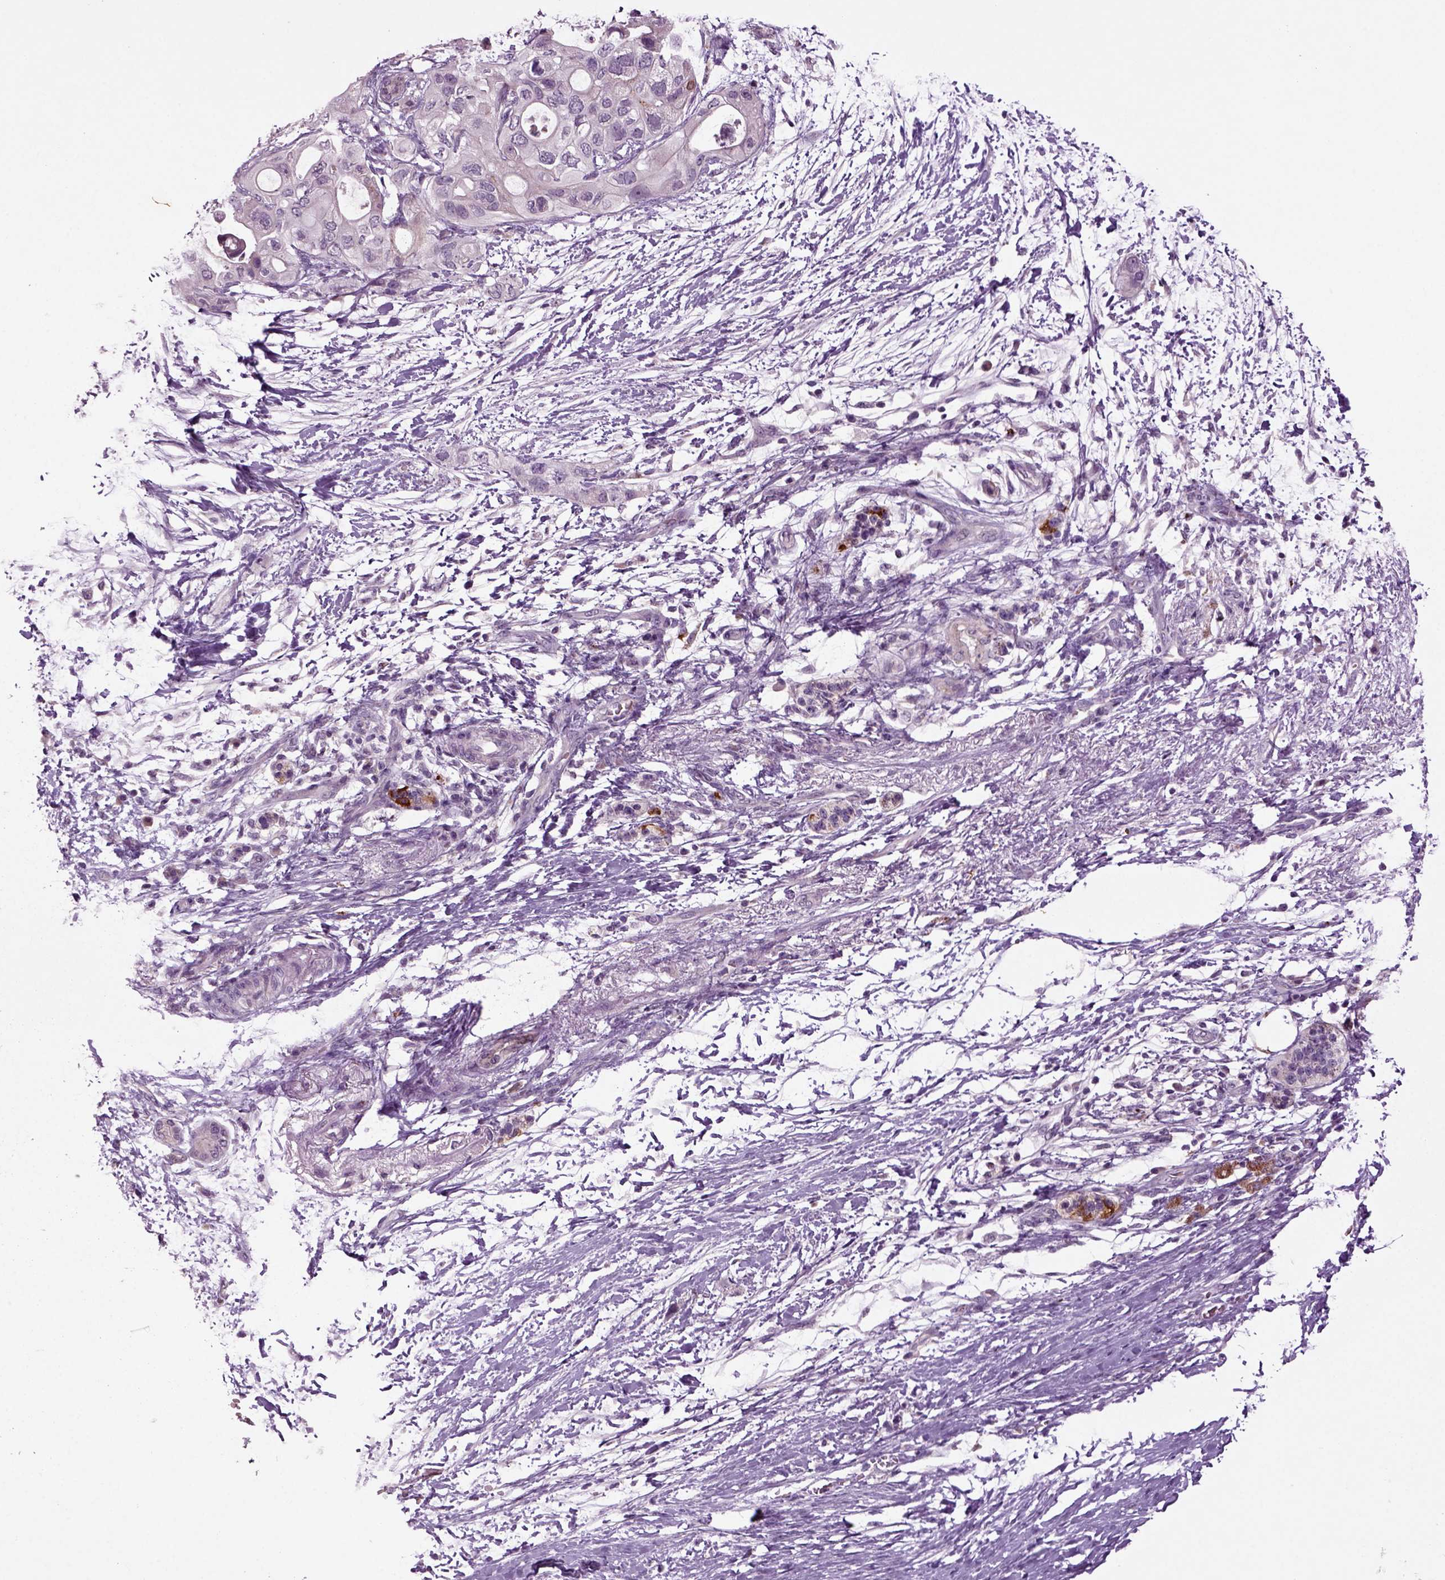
{"staining": {"intensity": "negative", "quantity": "none", "location": "none"}, "tissue": "pancreatic cancer", "cell_type": "Tumor cells", "image_type": "cancer", "snomed": [{"axis": "morphology", "description": "Adenocarcinoma, NOS"}, {"axis": "topography", "description": "Pancreas"}], "caption": "Protein analysis of pancreatic adenocarcinoma shows no significant staining in tumor cells.", "gene": "SLC17A6", "patient": {"sex": "female", "age": 72}}